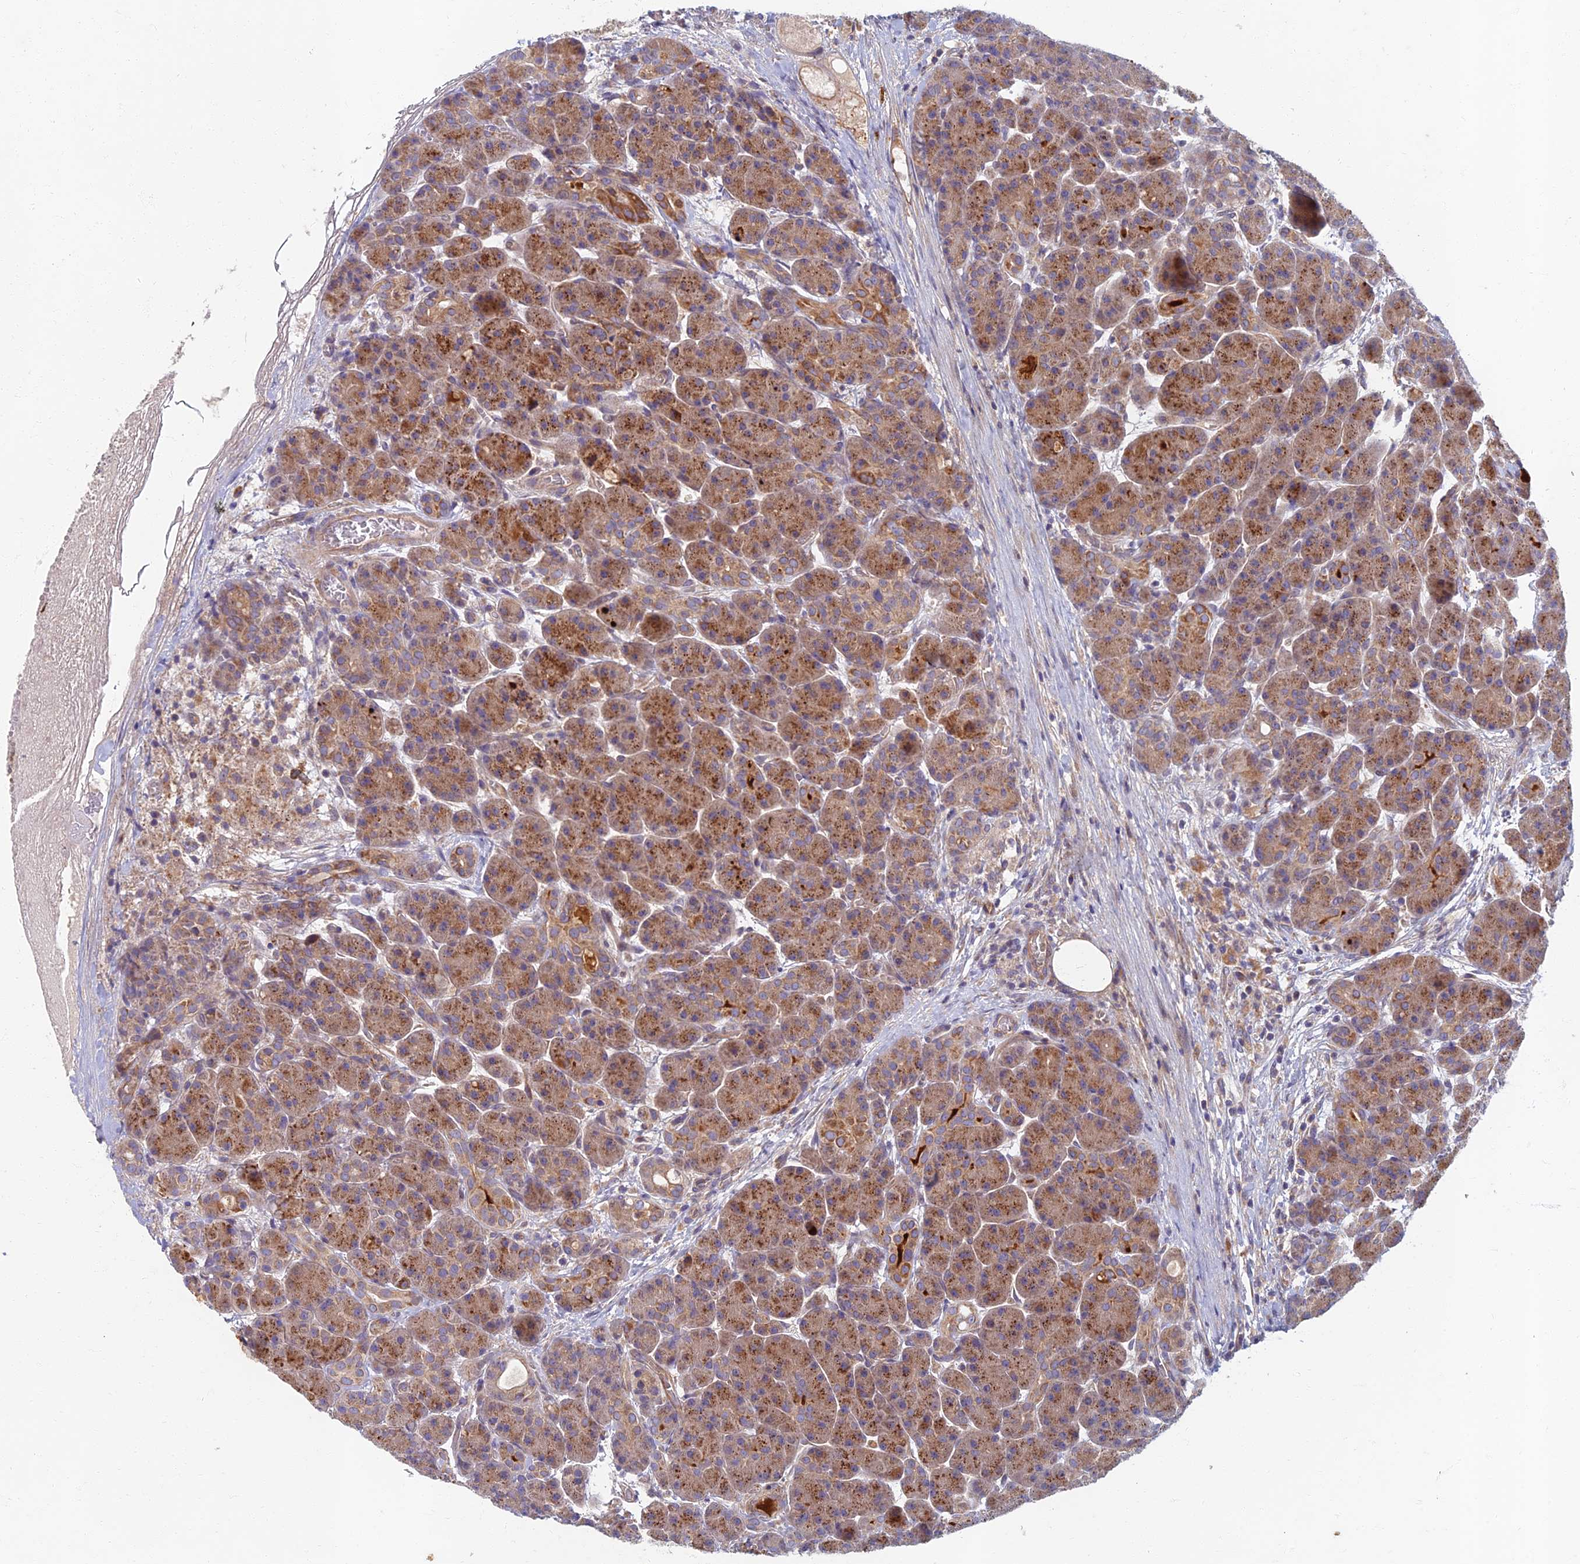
{"staining": {"intensity": "moderate", "quantity": ">75%", "location": "cytoplasmic/membranous"}, "tissue": "pancreas", "cell_type": "Exocrine glandular cells", "image_type": "normal", "snomed": [{"axis": "morphology", "description": "Normal tissue, NOS"}, {"axis": "topography", "description": "Pancreas"}], "caption": "IHC of unremarkable human pancreas displays medium levels of moderate cytoplasmic/membranous expression in approximately >75% of exocrine glandular cells.", "gene": "SOGA1", "patient": {"sex": "male", "age": 63}}